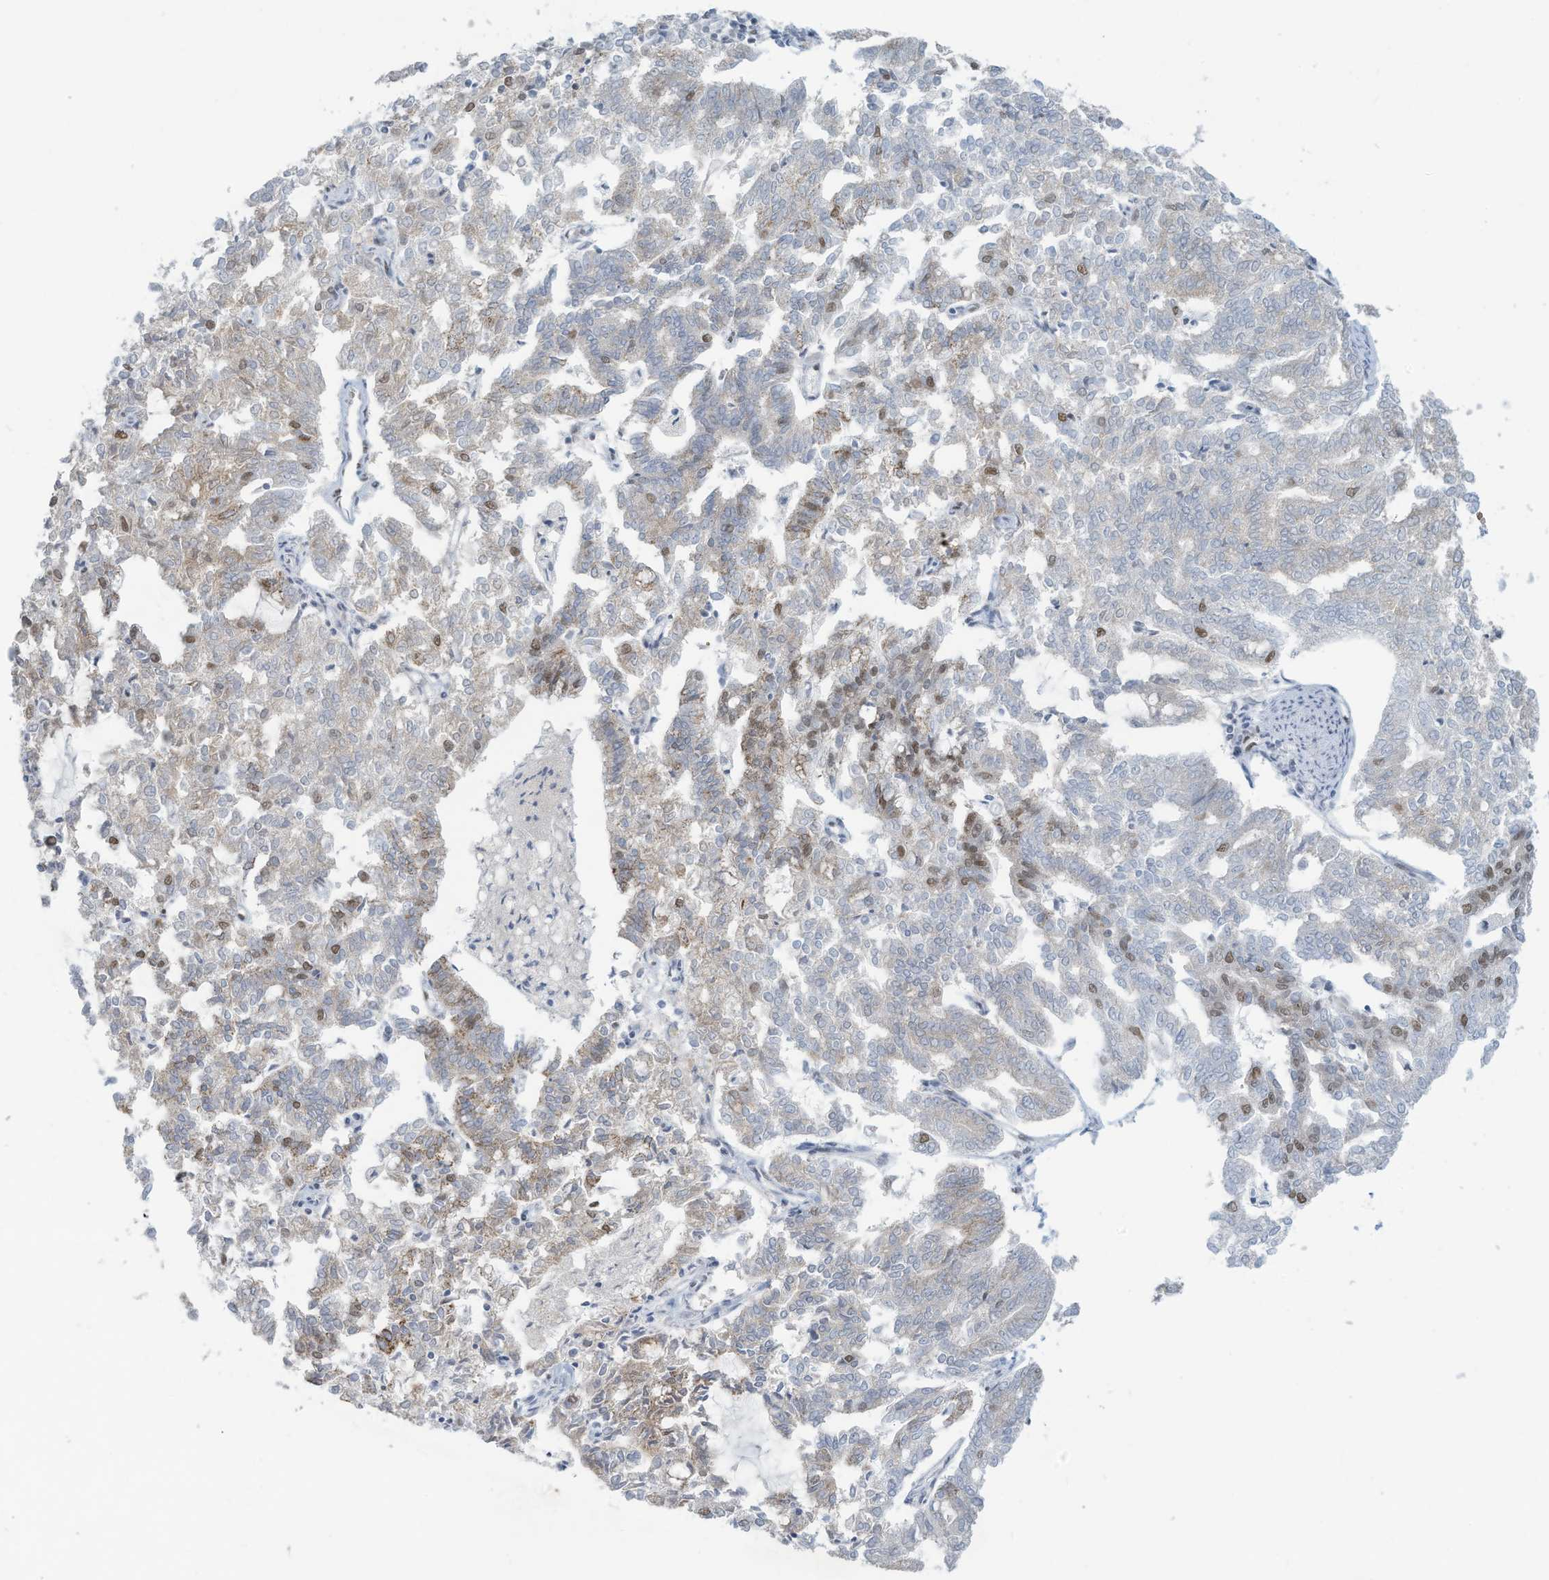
{"staining": {"intensity": "moderate", "quantity": "<25%", "location": "nuclear"}, "tissue": "endometrial cancer", "cell_type": "Tumor cells", "image_type": "cancer", "snomed": [{"axis": "morphology", "description": "Adenocarcinoma, NOS"}, {"axis": "topography", "description": "Endometrium"}], "caption": "Immunohistochemistry of human adenocarcinoma (endometrial) shows low levels of moderate nuclear staining in about <25% of tumor cells. (DAB IHC, brown staining for protein, blue staining for nuclei).", "gene": "ECT2L", "patient": {"sex": "female", "age": 79}}